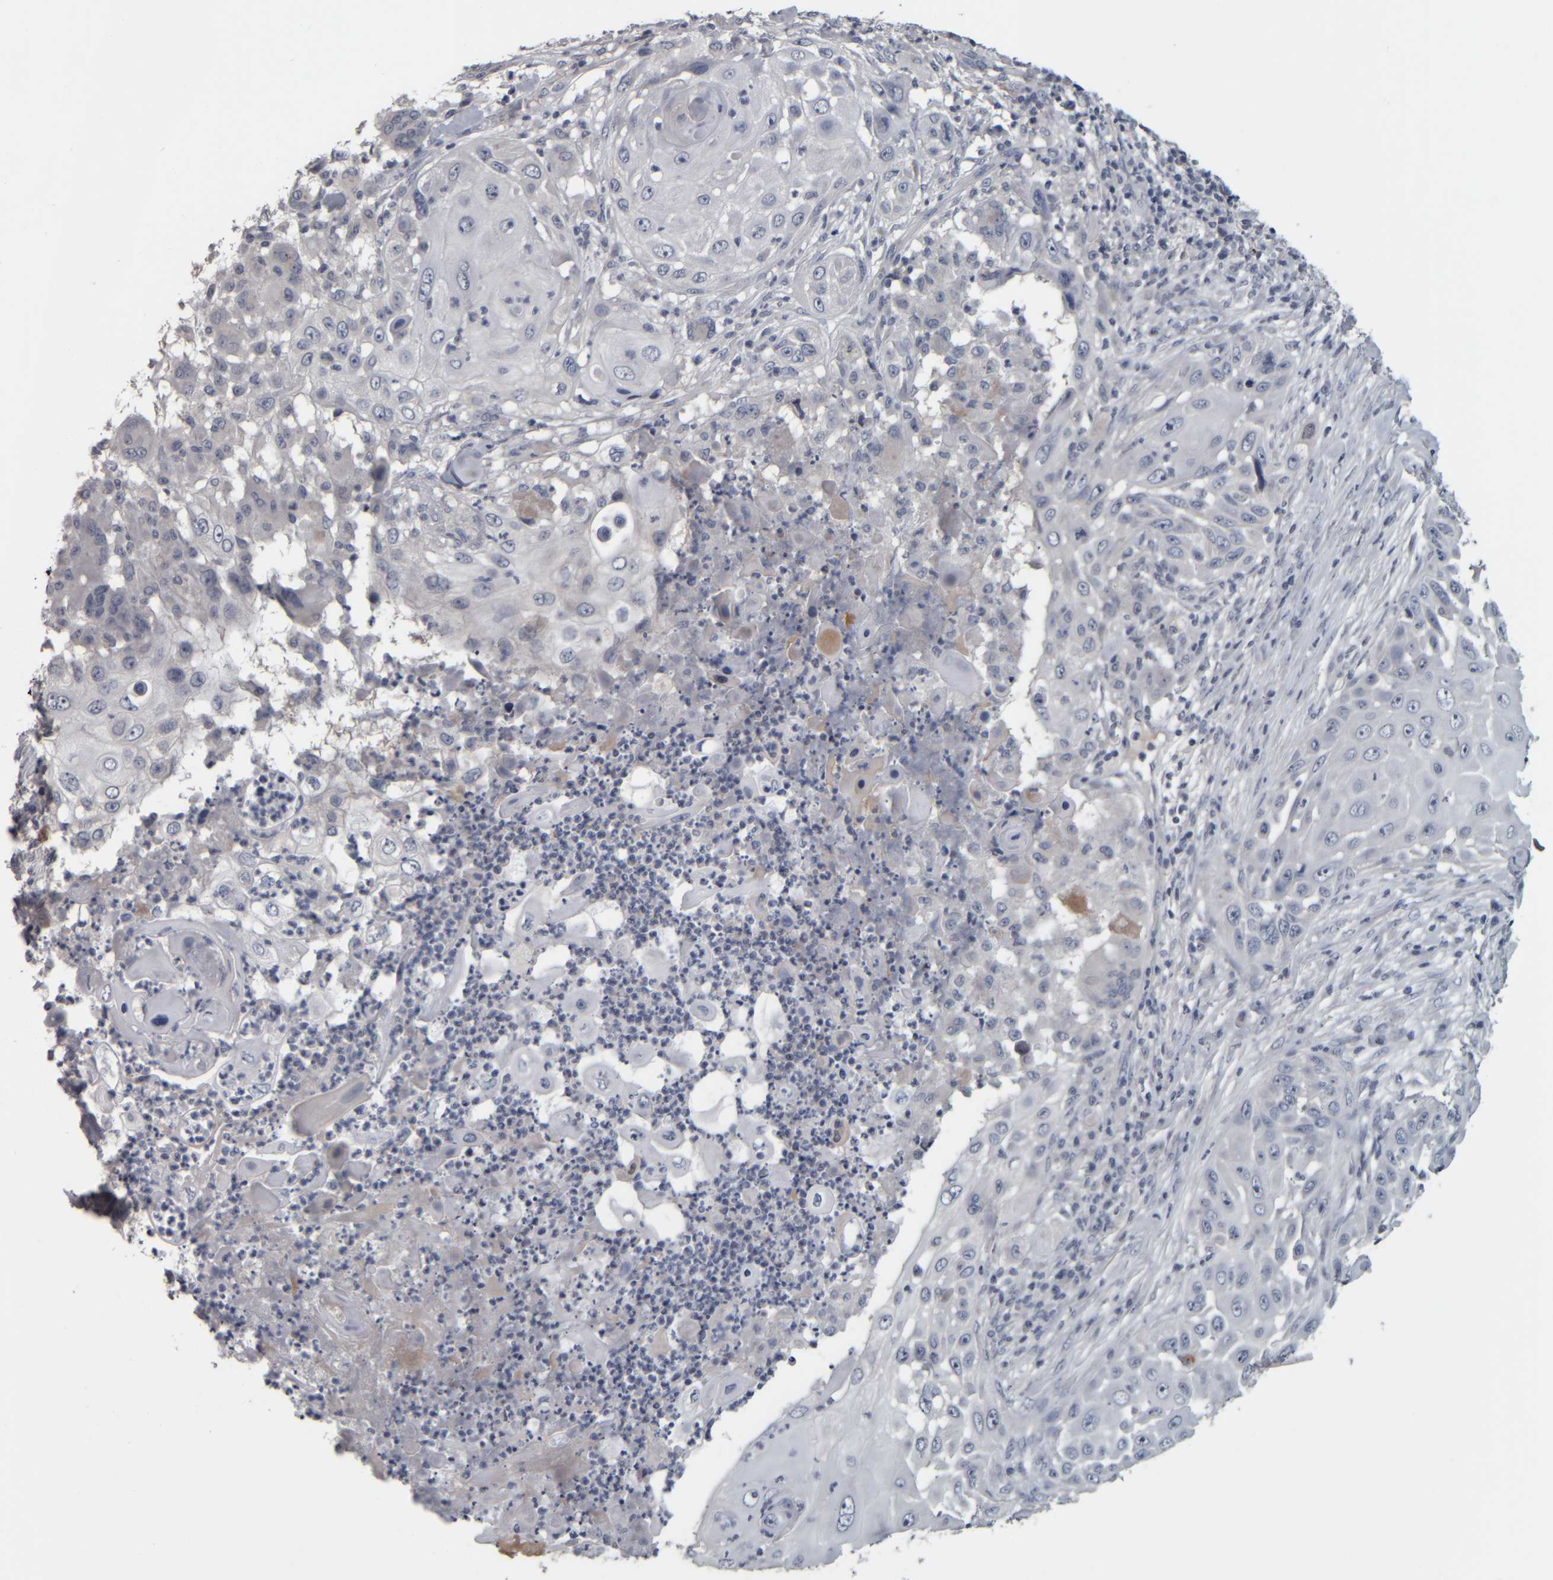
{"staining": {"intensity": "negative", "quantity": "none", "location": "none"}, "tissue": "skin cancer", "cell_type": "Tumor cells", "image_type": "cancer", "snomed": [{"axis": "morphology", "description": "Squamous cell carcinoma, NOS"}, {"axis": "topography", "description": "Skin"}], "caption": "This is a photomicrograph of IHC staining of skin squamous cell carcinoma, which shows no positivity in tumor cells.", "gene": "CAVIN4", "patient": {"sex": "female", "age": 44}}